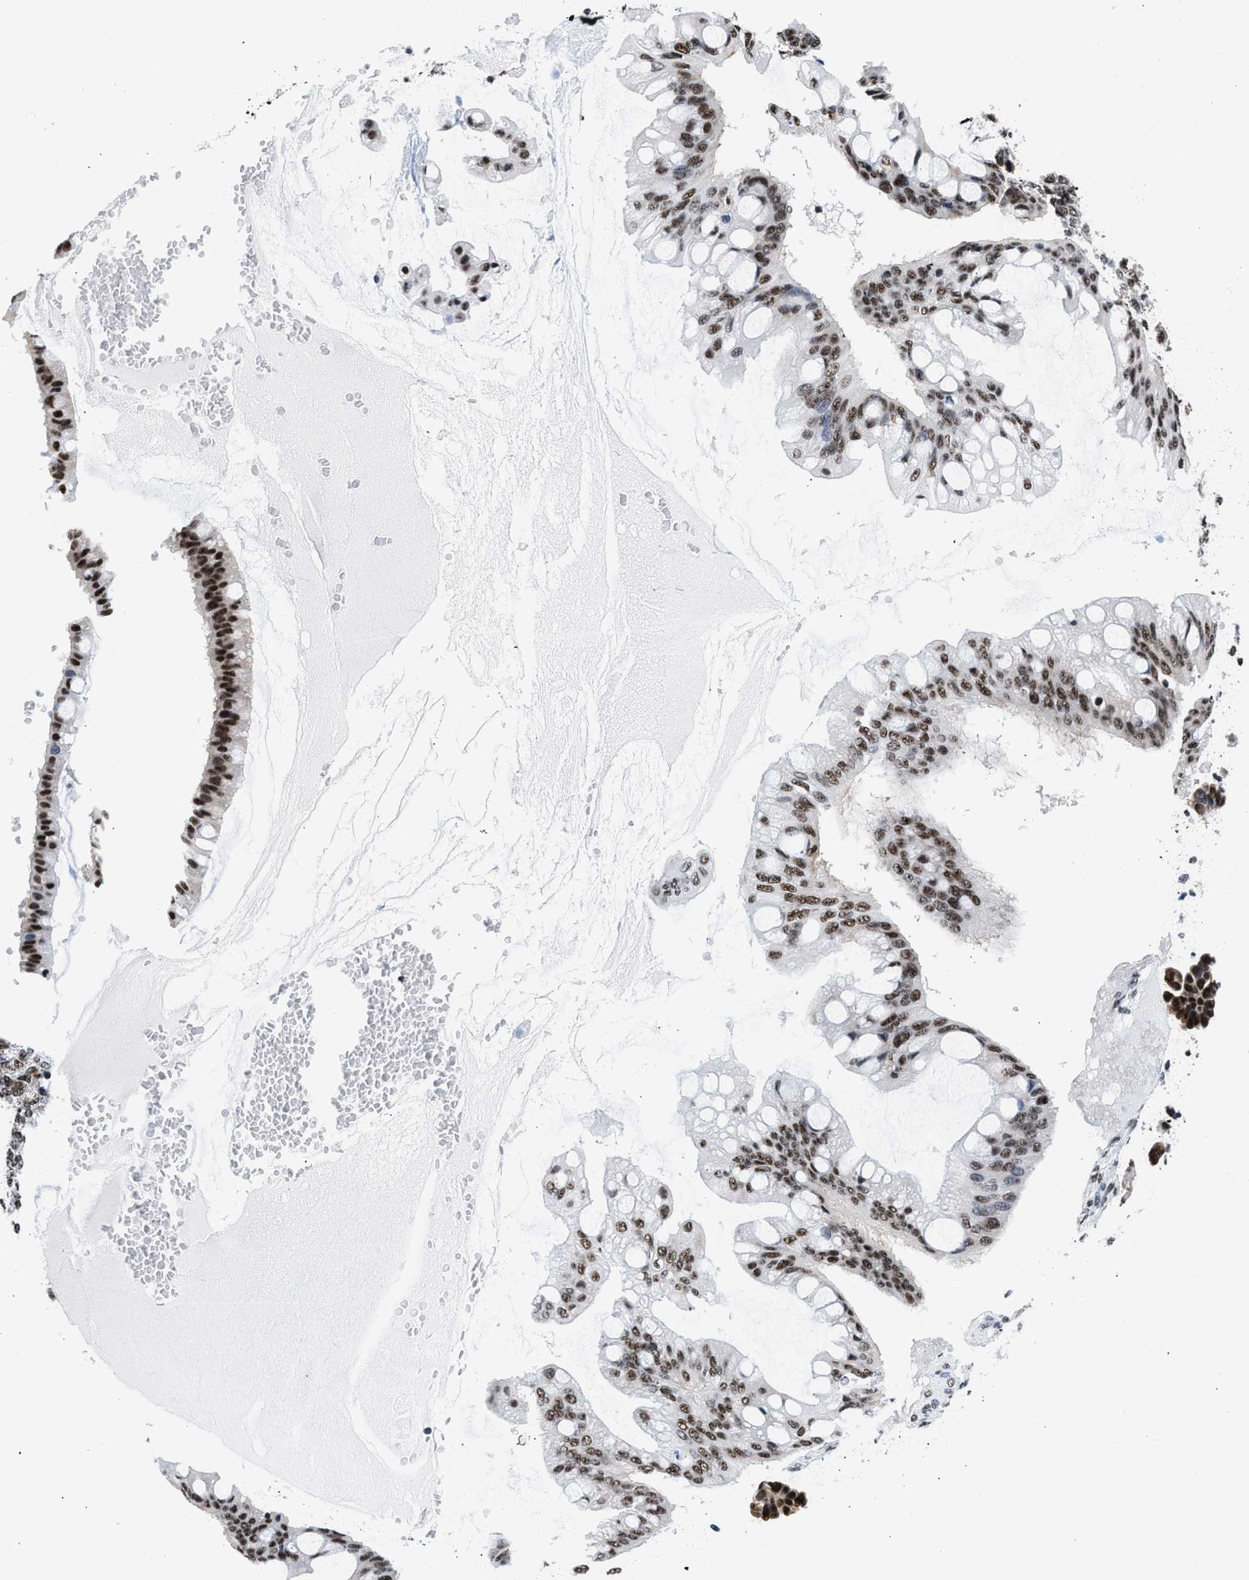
{"staining": {"intensity": "strong", "quantity": ">75%", "location": "nuclear"}, "tissue": "ovarian cancer", "cell_type": "Tumor cells", "image_type": "cancer", "snomed": [{"axis": "morphology", "description": "Cystadenocarcinoma, mucinous, NOS"}, {"axis": "topography", "description": "Ovary"}], "caption": "The image reveals staining of ovarian cancer (mucinous cystadenocarcinoma), revealing strong nuclear protein expression (brown color) within tumor cells.", "gene": "RBM8A", "patient": {"sex": "female", "age": 73}}